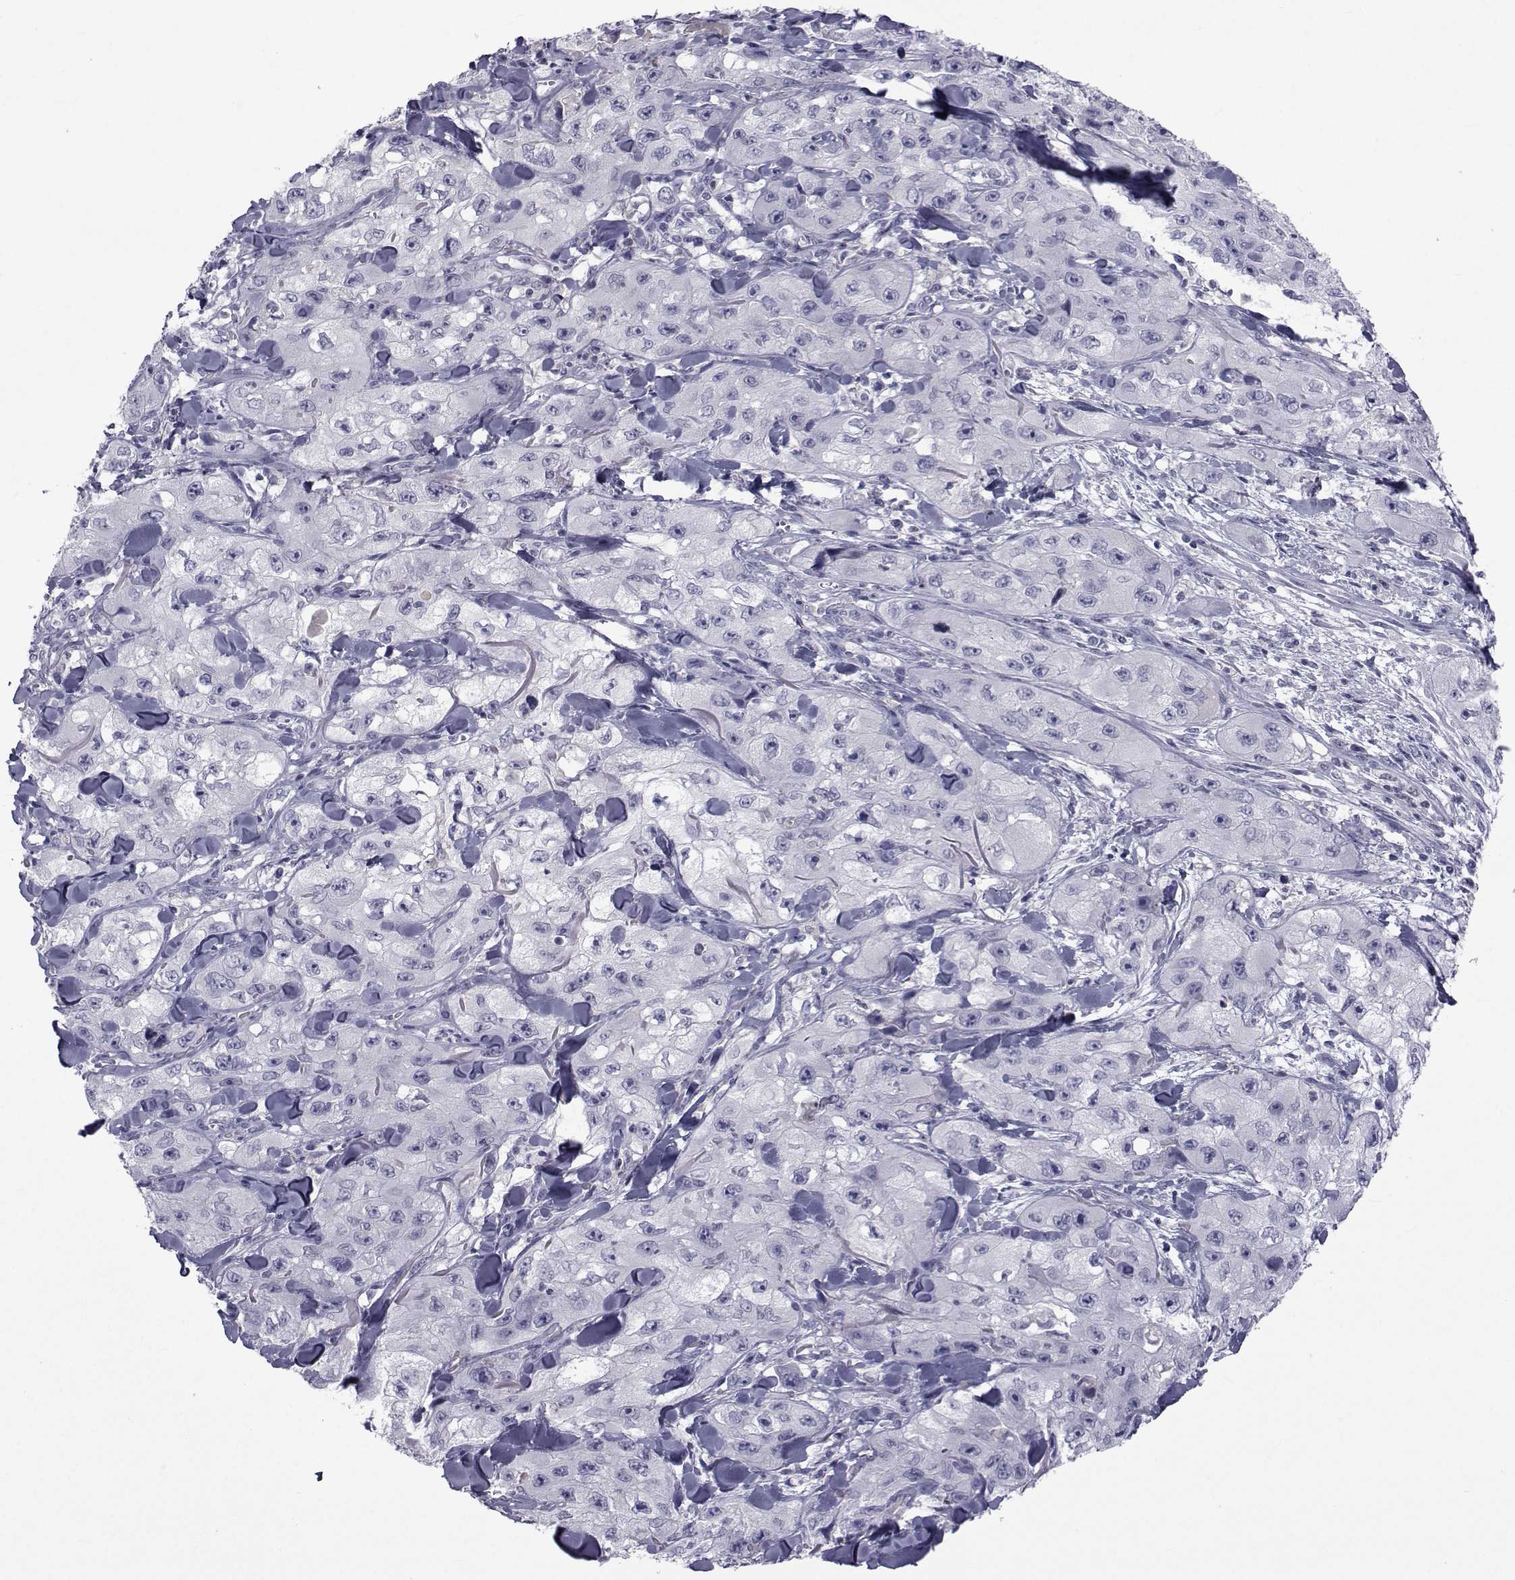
{"staining": {"intensity": "negative", "quantity": "none", "location": "none"}, "tissue": "skin cancer", "cell_type": "Tumor cells", "image_type": "cancer", "snomed": [{"axis": "morphology", "description": "Squamous cell carcinoma, NOS"}, {"axis": "topography", "description": "Skin"}, {"axis": "topography", "description": "Subcutis"}], "caption": "High power microscopy image of an IHC image of squamous cell carcinoma (skin), revealing no significant expression in tumor cells. Brightfield microscopy of IHC stained with DAB (3,3'-diaminobenzidine) (brown) and hematoxylin (blue), captured at high magnification.", "gene": "PAX2", "patient": {"sex": "male", "age": 73}}